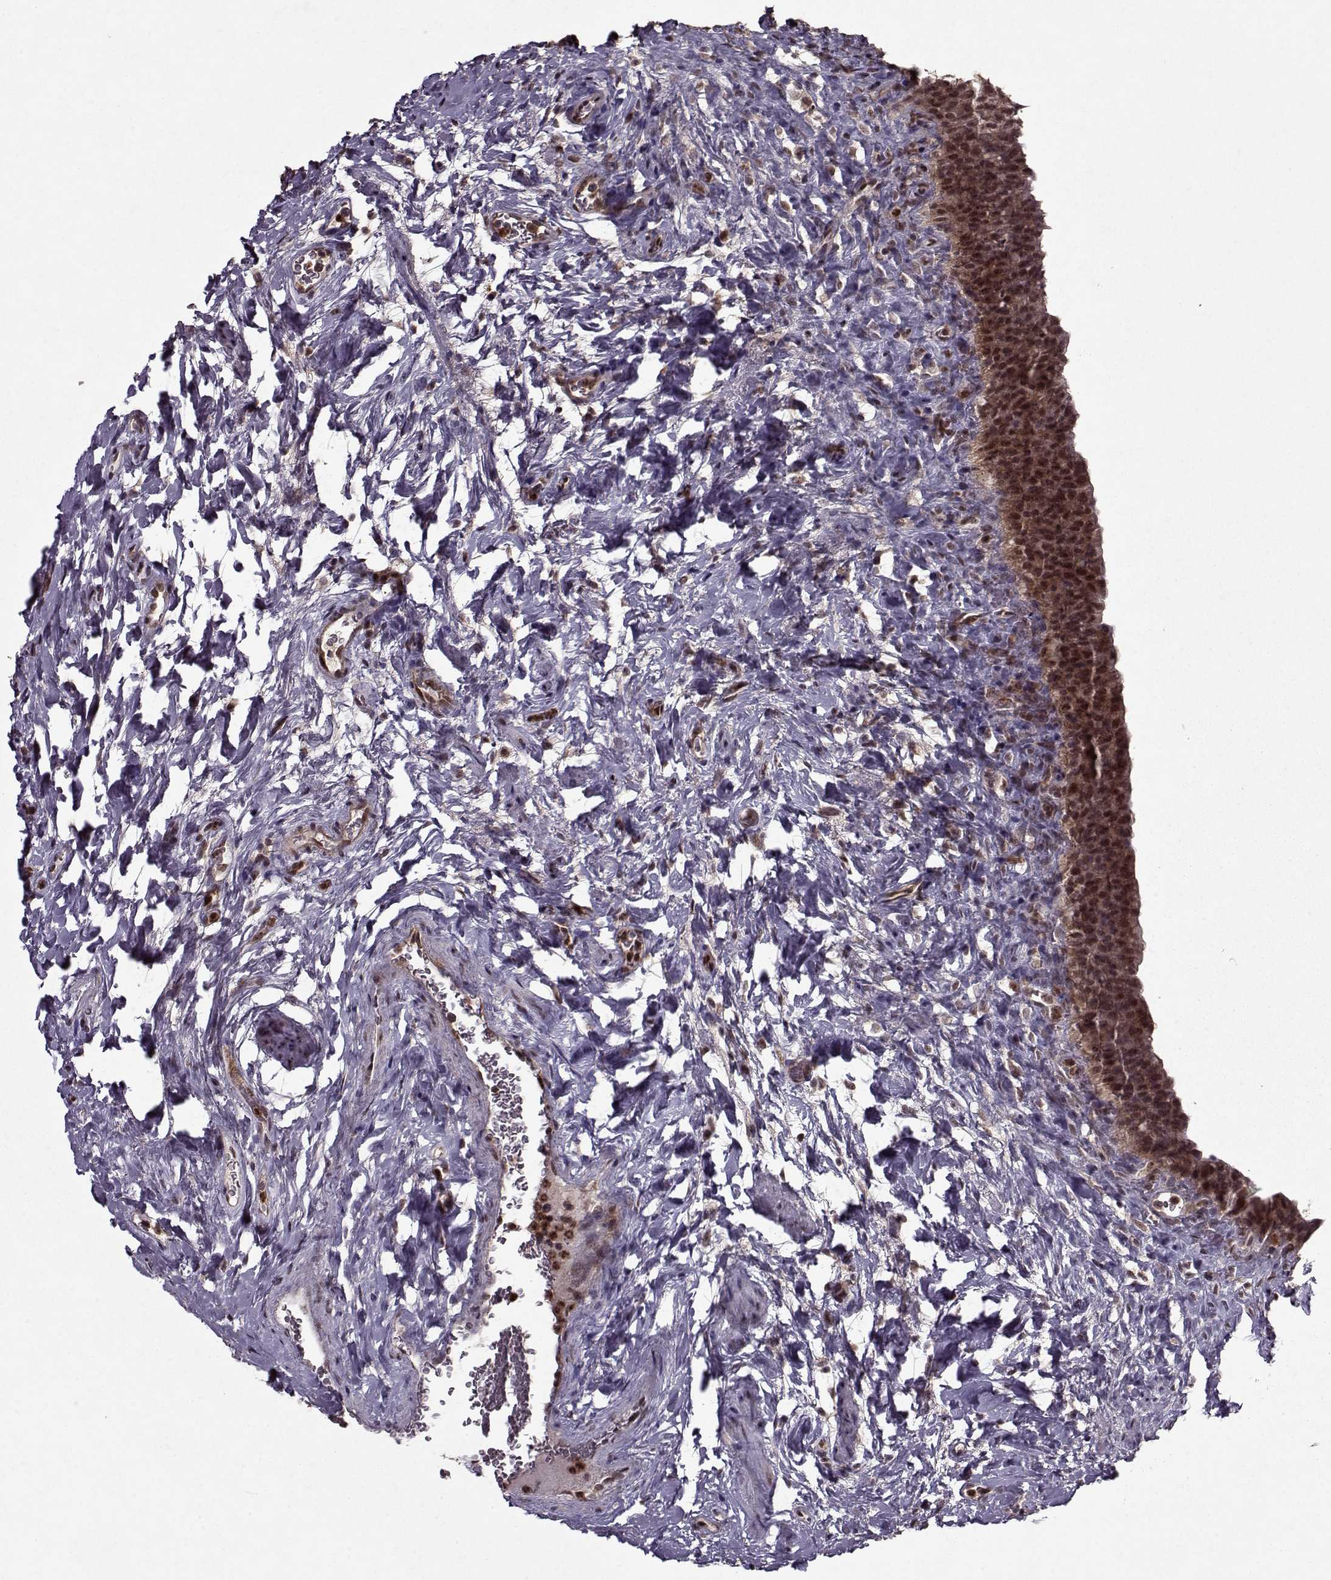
{"staining": {"intensity": "strong", "quantity": ">75%", "location": "cytoplasmic/membranous,nuclear"}, "tissue": "urinary bladder", "cell_type": "Urothelial cells", "image_type": "normal", "snomed": [{"axis": "morphology", "description": "Normal tissue, NOS"}, {"axis": "topography", "description": "Urinary bladder"}], "caption": "Urothelial cells show strong cytoplasmic/membranous,nuclear staining in approximately >75% of cells in normal urinary bladder.", "gene": "PSMA7", "patient": {"sex": "male", "age": 76}}